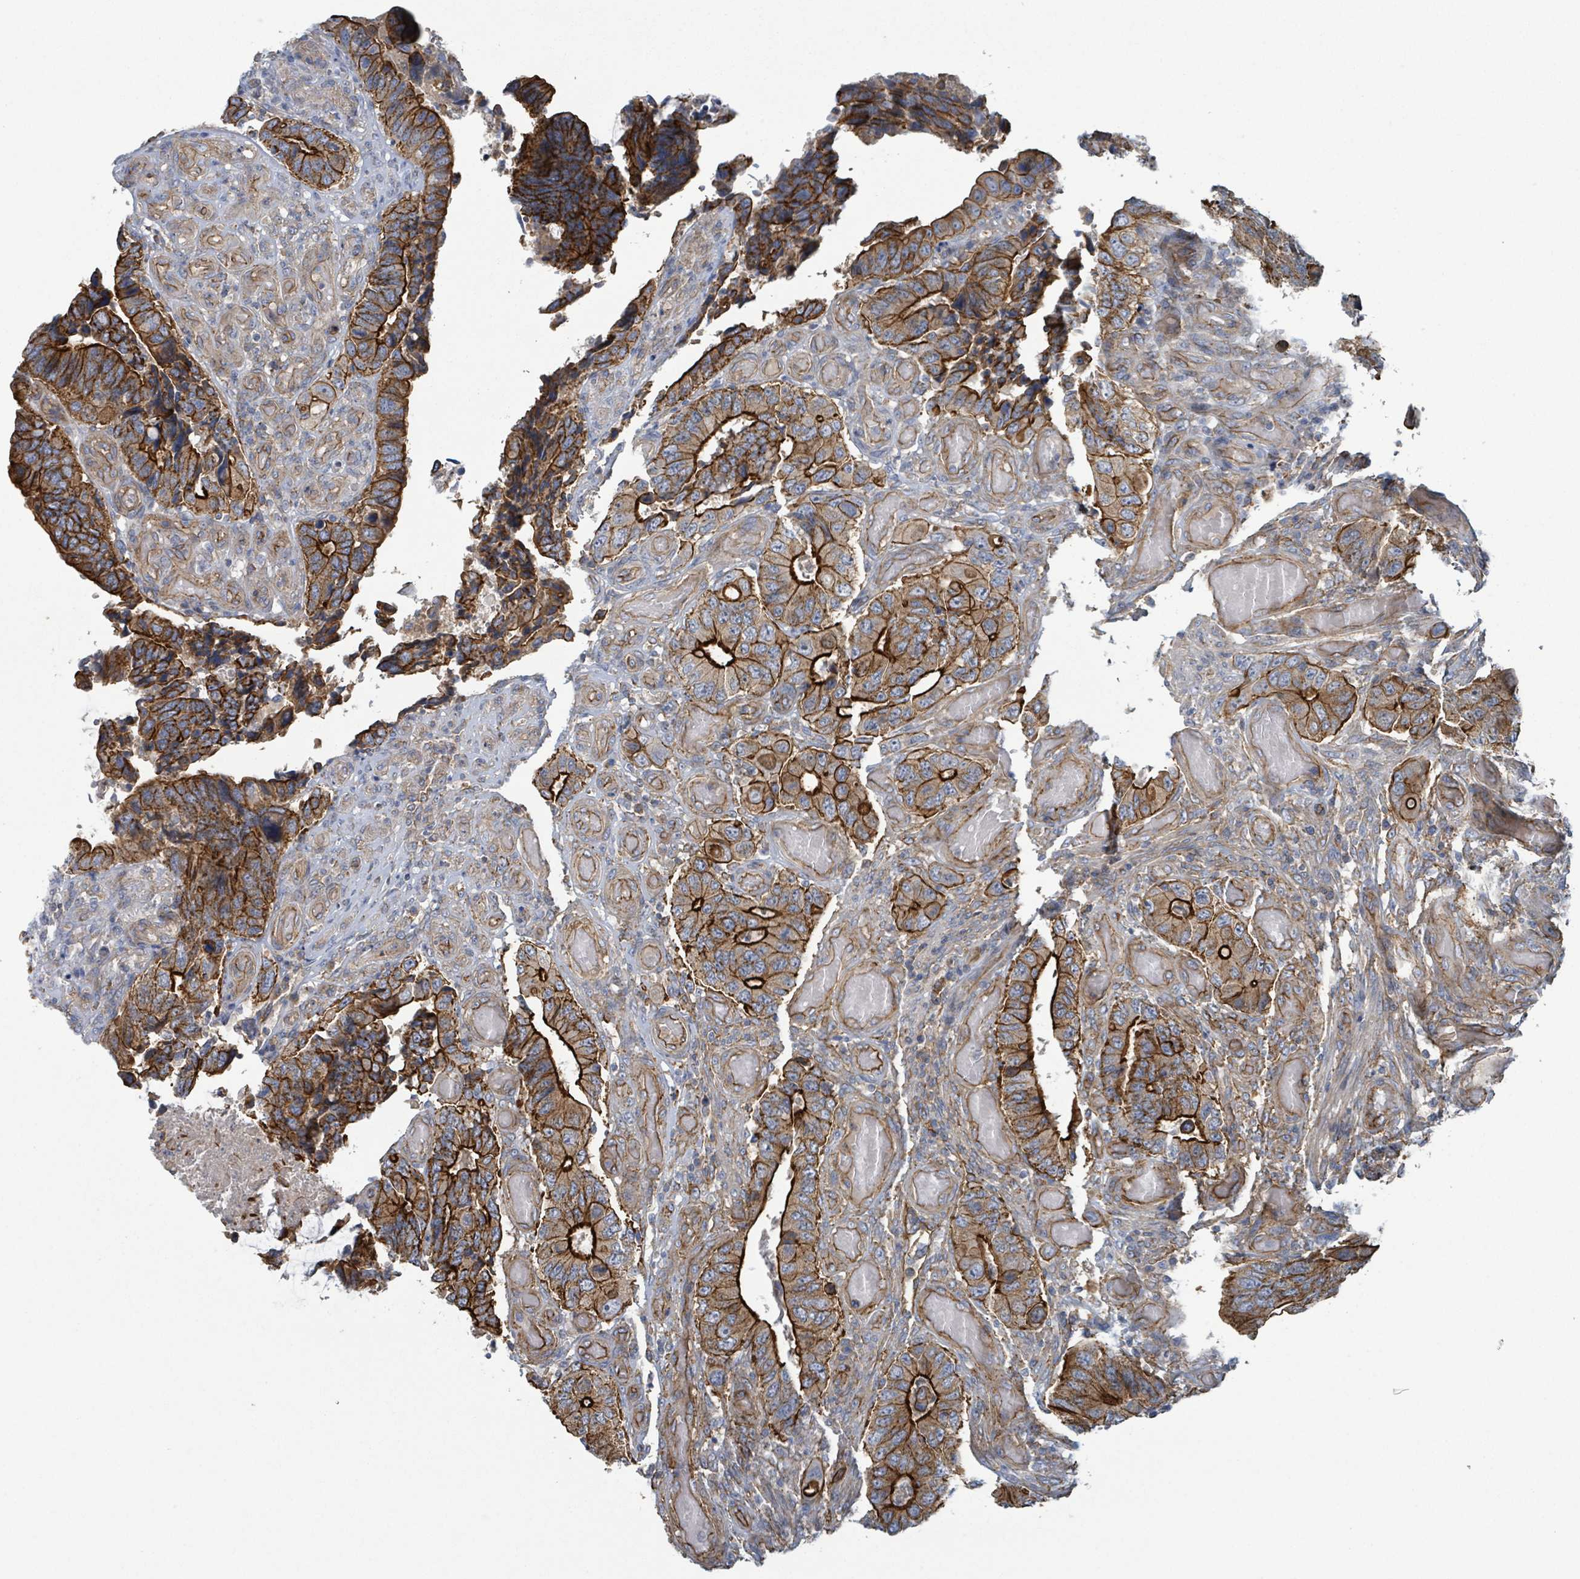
{"staining": {"intensity": "strong", "quantity": ">75%", "location": "cytoplasmic/membranous"}, "tissue": "colorectal cancer", "cell_type": "Tumor cells", "image_type": "cancer", "snomed": [{"axis": "morphology", "description": "Adenocarcinoma, NOS"}, {"axis": "topography", "description": "Colon"}], "caption": "Immunohistochemistry micrograph of neoplastic tissue: human colorectal adenocarcinoma stained using immunohistochemistry demonstrates high levels of strong protein expression localized specifically in the cytoplasmic/membranous of tumor cells, appearing as a cytoplasmic/membranous brown color.", "gene": "LDOC1", "patient": {"sex": "male", "age": 87}}